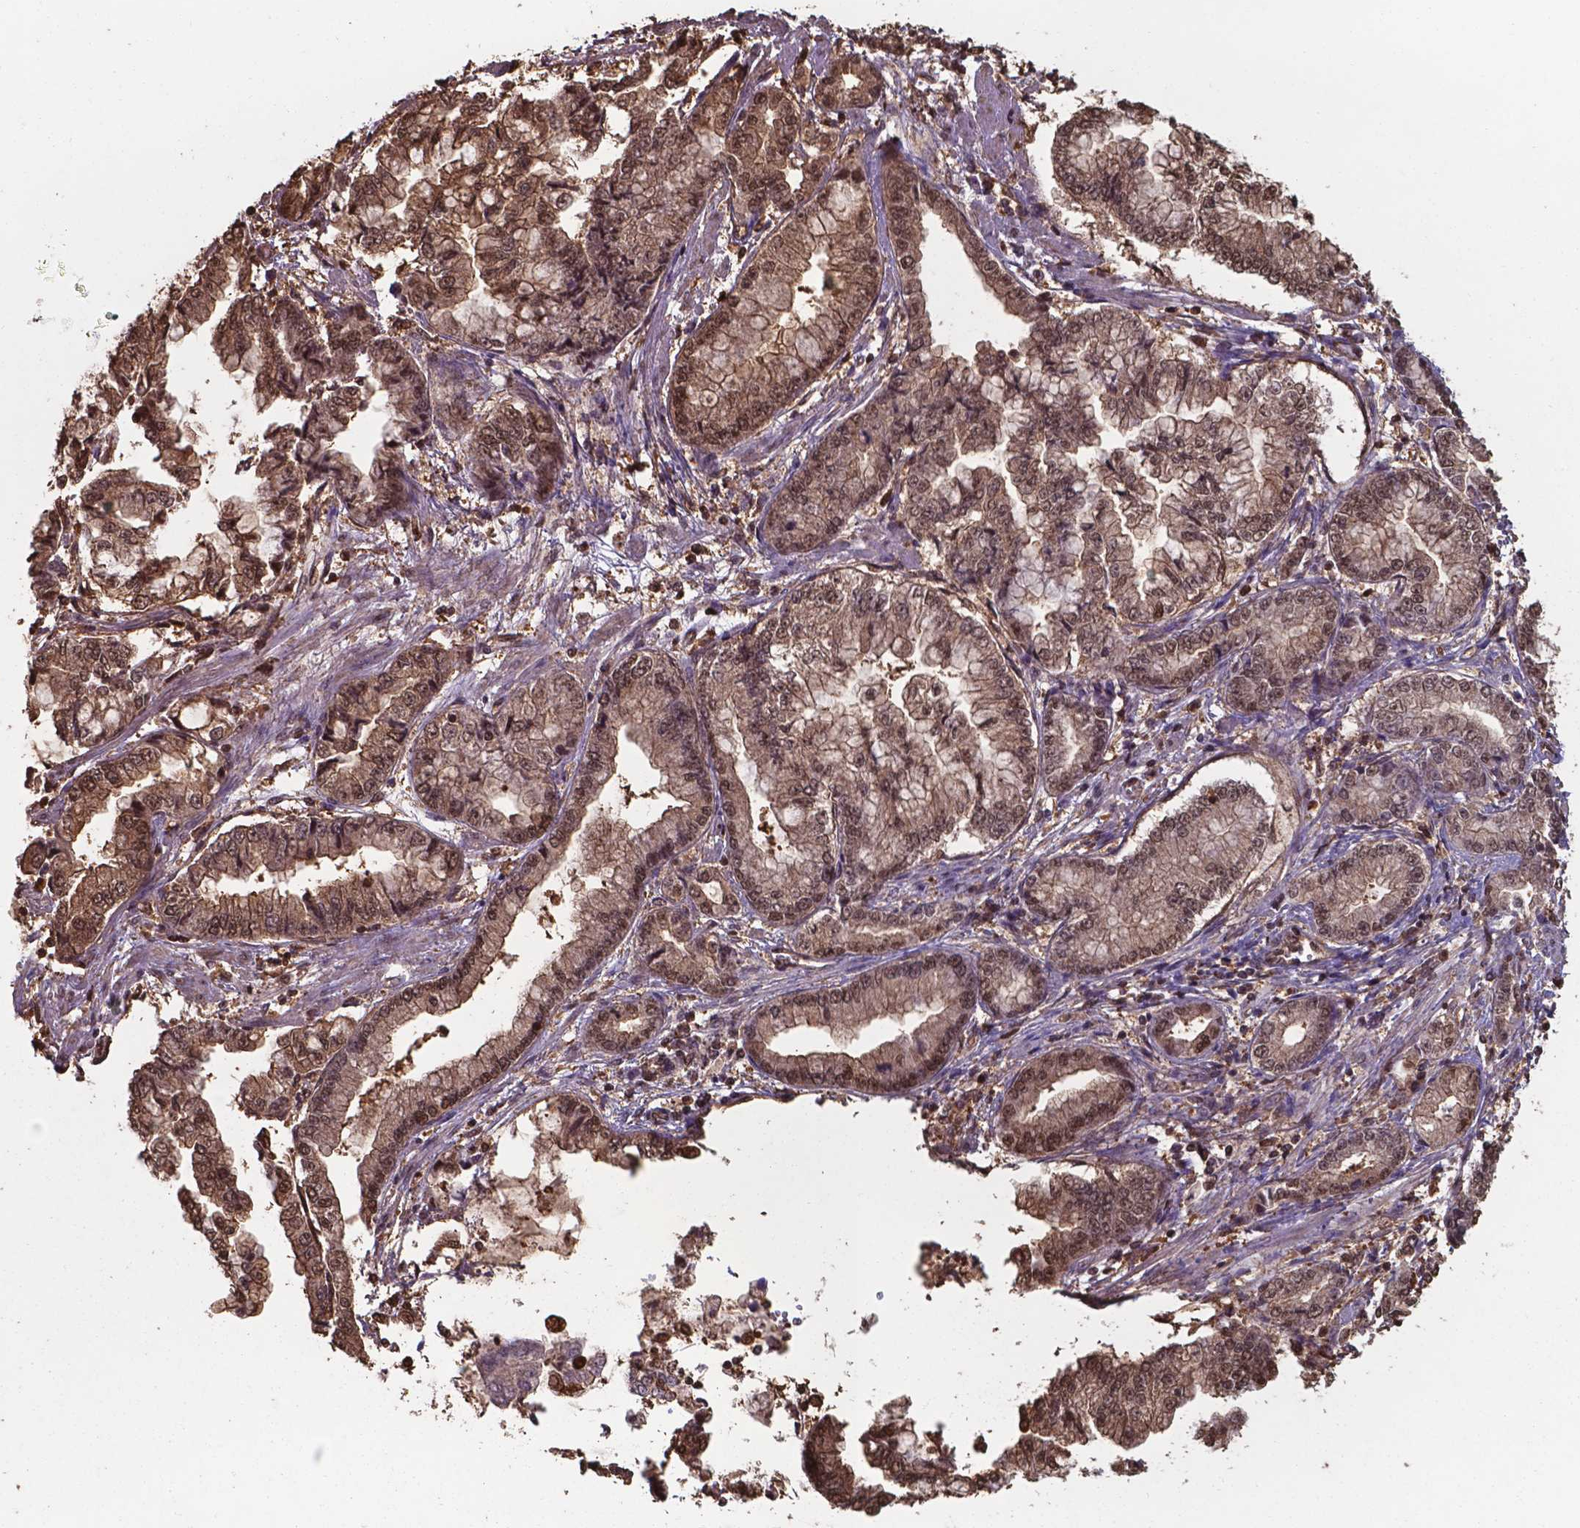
{"staining": {"intensity": "moderate", "quantity": ">75%", "location": "cytoplasmic/membranous,nuclear"}, "tissue": "stomach cancer", "cell_type": "Tumor cells", "image_type": "cancer", "snomed": [{"axis": "morphology", "description": "Adenocarcinoma, NOS"}, {"axis": "topography", "description": "Stomach, upper"}], "caption": "Human adenocarcinoma (stomach) stained with a brown dye demonstrates moderate cytoplasmic/membranous and nuclear positive staining in about >75% of tumor cells.", "gene": "CHP2", "patient": {"sex": "female", "age": 74}}